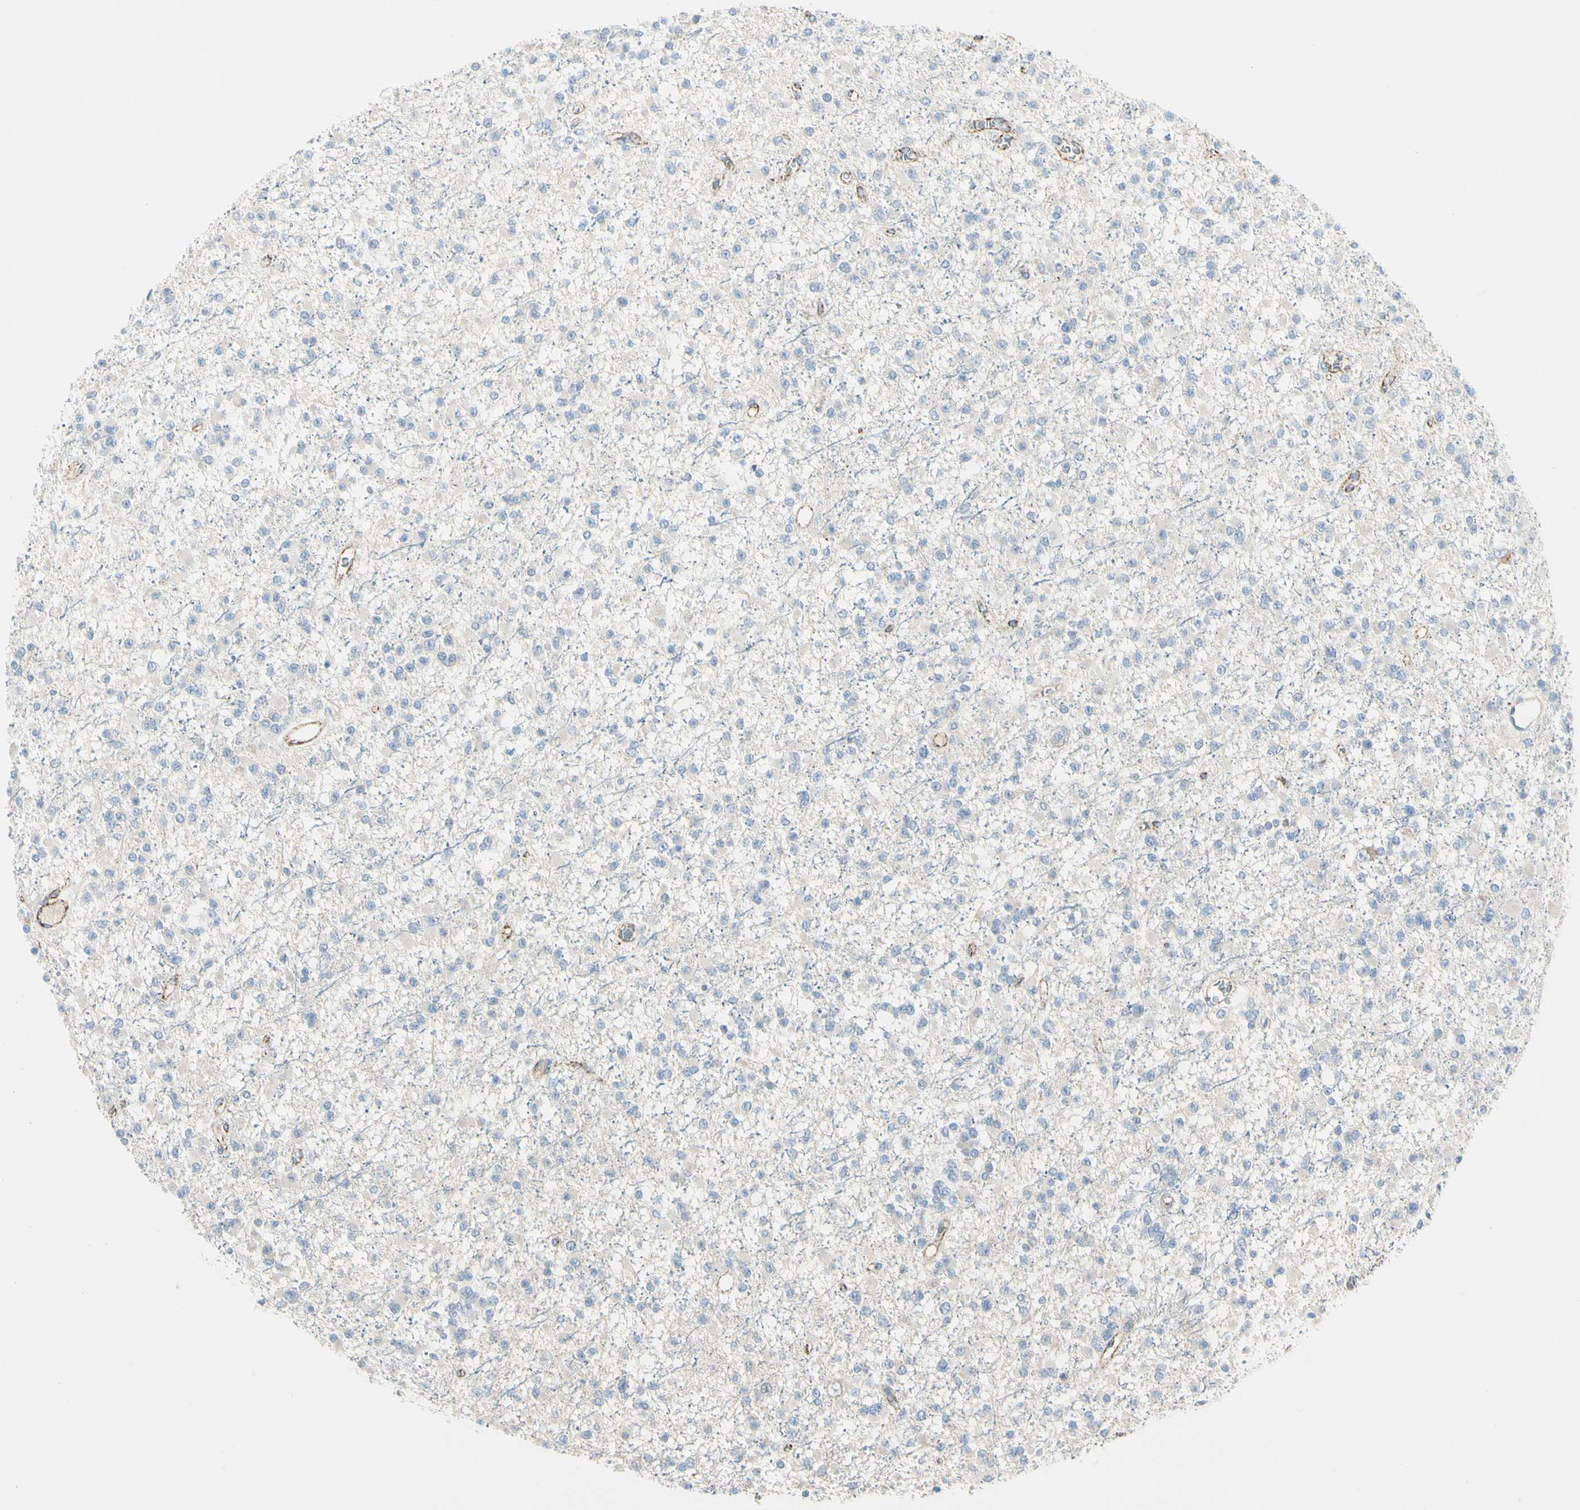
{"staining": {"intensity": "negative", "quantity": "none", "location": "none"}, "tissue": "glioma", "cell_type": "Tumor cells", "image_type": "cancer", "snomed": [{"axis": "morphology", "description": "Glioma, malignant, Low grade"}, {"axis": "topography", "description": "Brain"}], "caption": "This is an IHC image of human glioma. There is no staining in tumor cells.", "gene": "SLC6A15", "patient": {"sex": "female", "age": 22}}